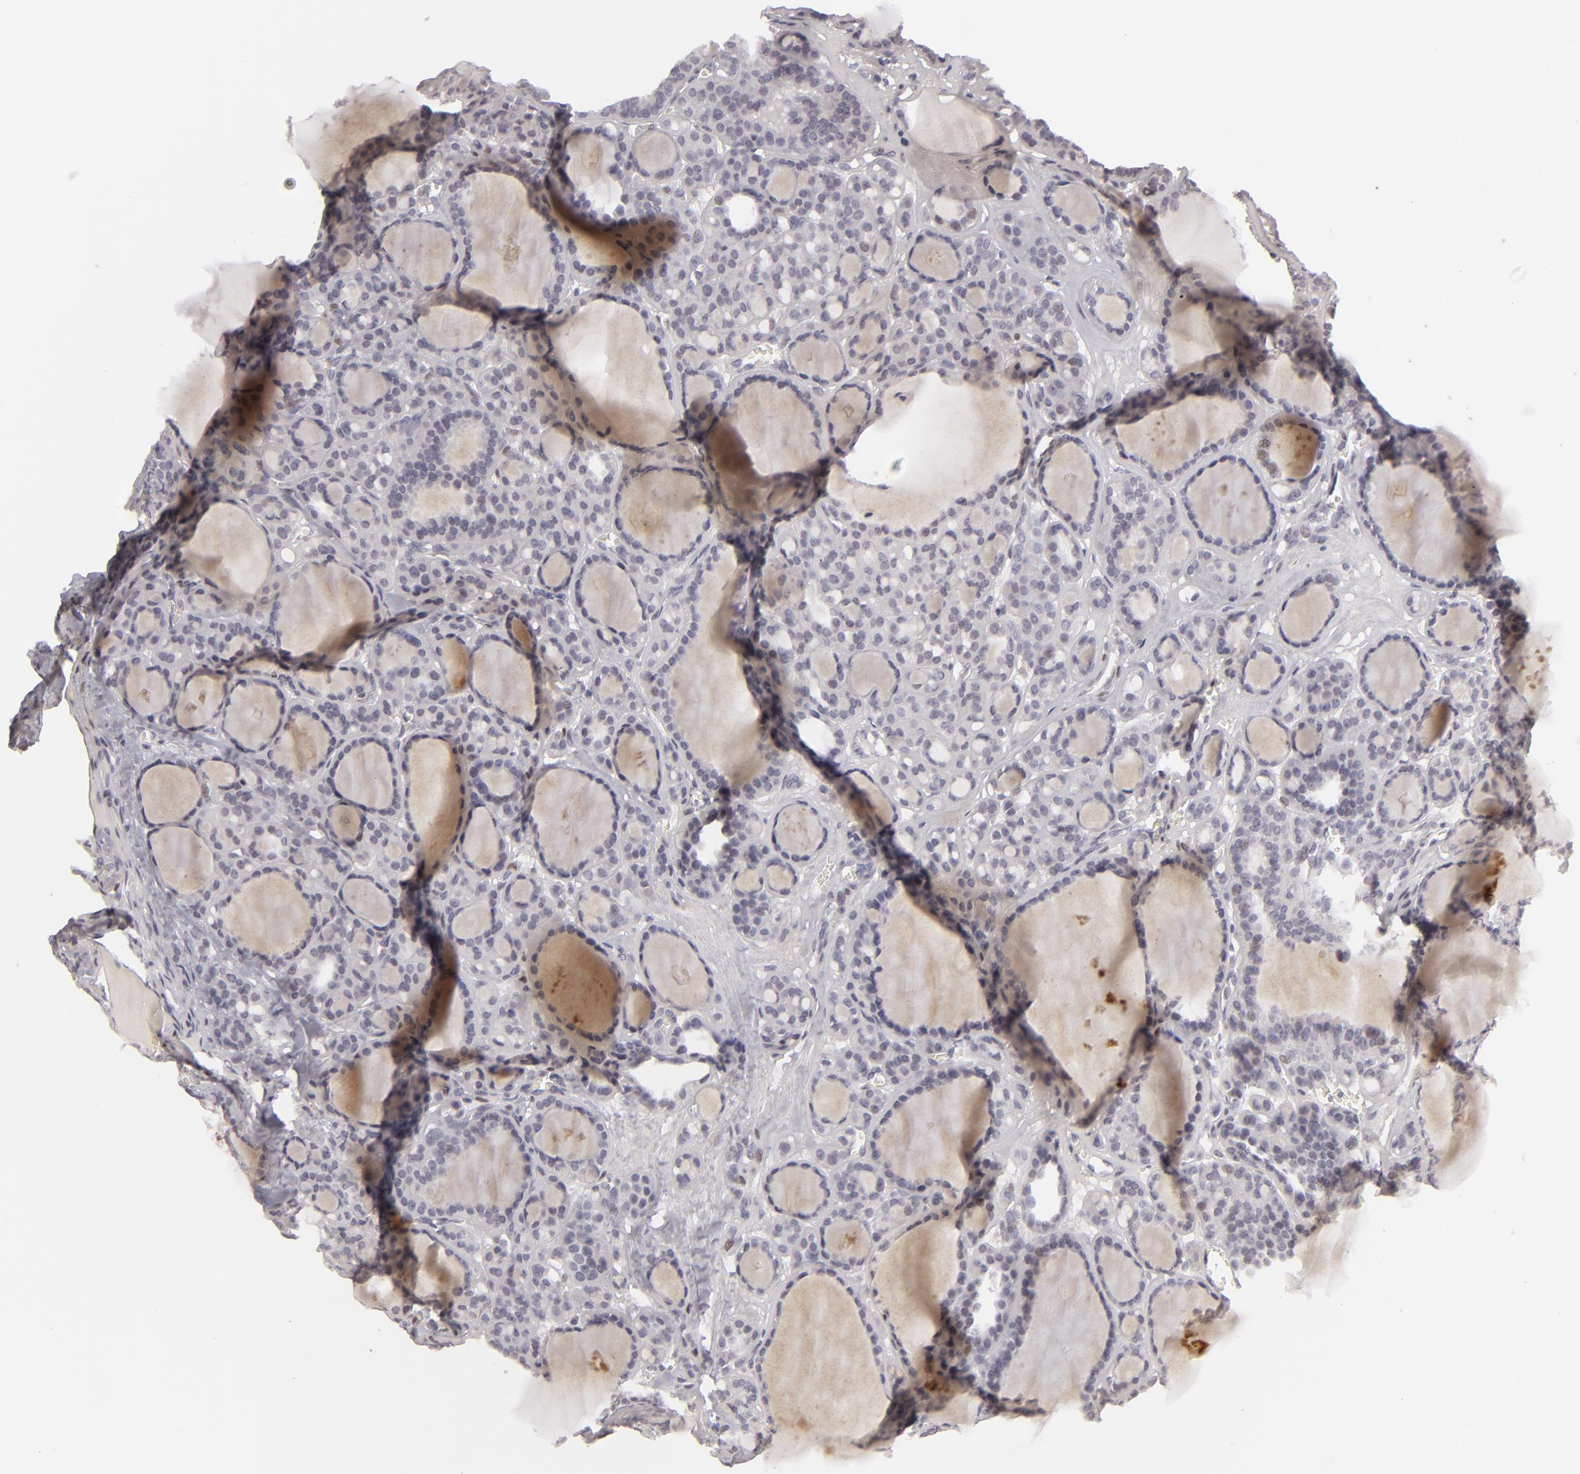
{"staining": {"intensity": "negative", "quantity": "none", "location": "none"}, "tissue": "thyroid cancer", "cell_type": "Tumor cells", "image_type": "cancer", "snomed": [{"axis": "morphology", "description": "Follicular adenoma carcinoma, NOS"}, {"axis": "topography", "description": "Thyroid gland"}], "caption": "Tumor cells show no significant expression in thyroid cancer.", "gene": "SIX1", "patient": {"sex": "female", "age": 71}}